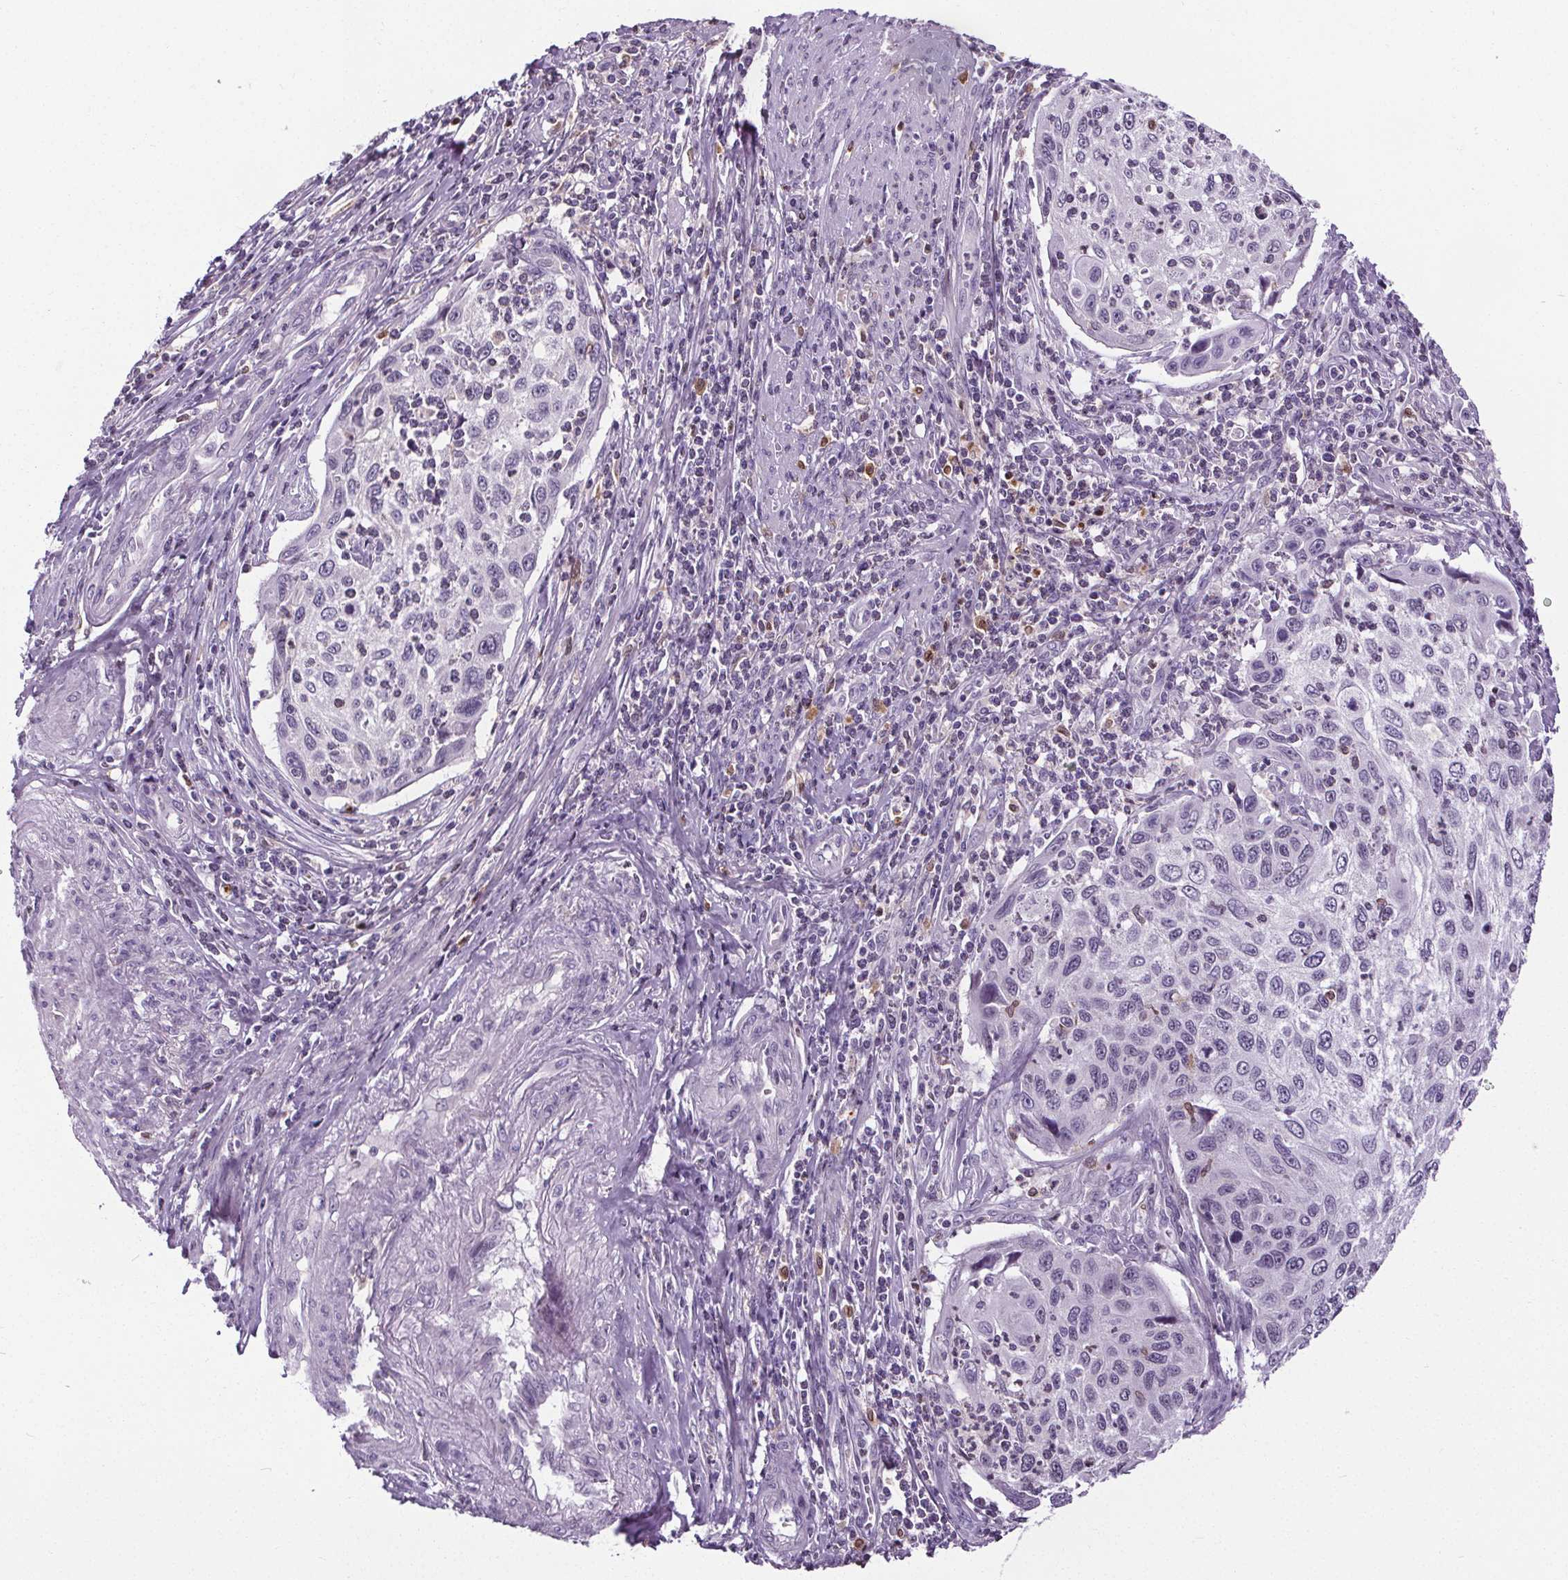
{"staining": {"intensity": "negative", "quantity": "none", "location": "none"}, "tissue": "cervical cancer", "cell_type": "Tumor cells", "image_type": "cancer", "snomed": [{"axis": "morphology", "description": "Squamous cell carcinoma, NOS"}, {"axis": "topography", "description": "Cervix"}], "caption": "There is no significant positivity in tumor cells of cervical squamous cell carcinoma.", "gene": "TMEM240", "patient": {"sex": "female", "age": 70}}